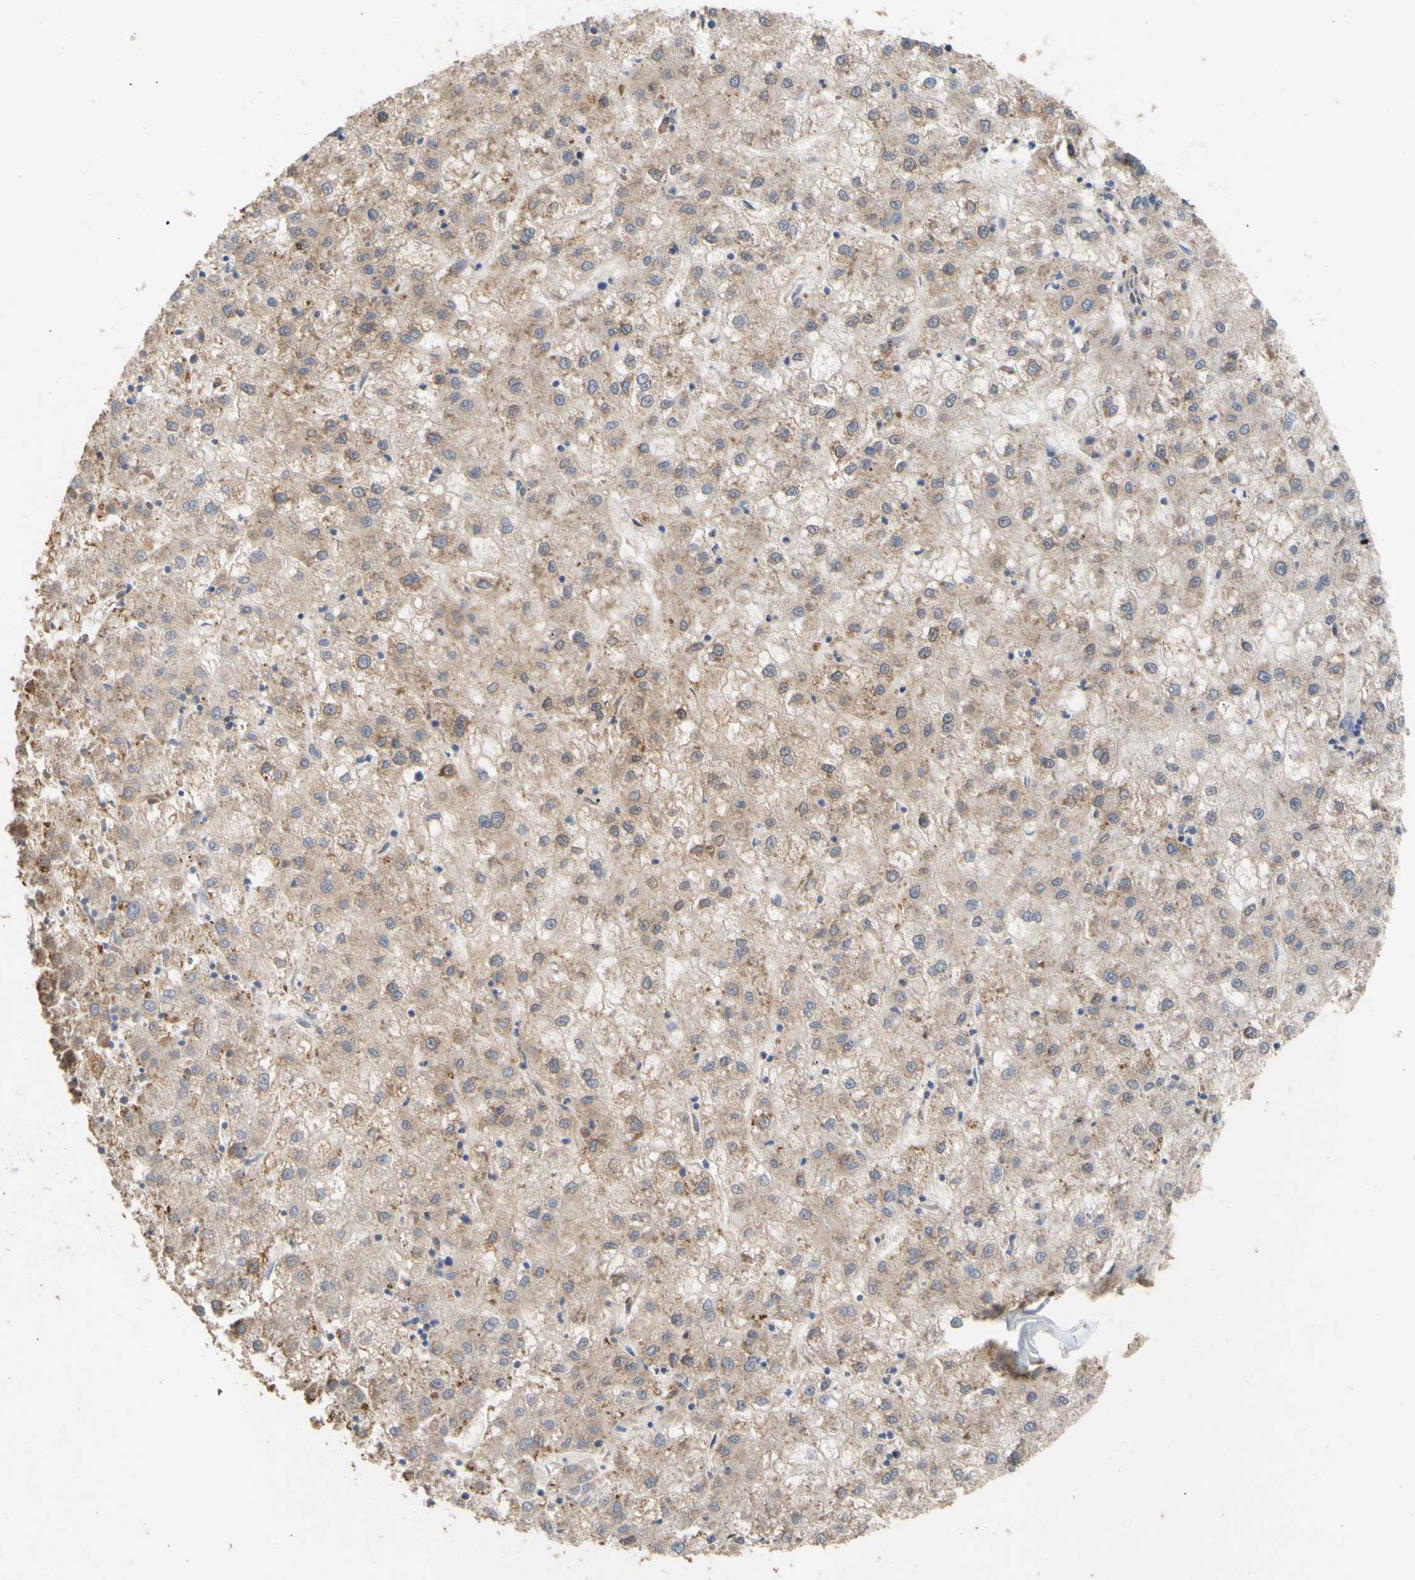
{"staining": {"intensity": "weak", "quantity": "25%-75%", "location": "cytoplasmic/membranous"}, "tissue": "liver cancer", "cell_type": "Tumor cells", "image_type": "cancer", "snomed": [{"axis": "morphology", "description": "Carcinoma, Hepatocellular, NOS"}, {"axis": "topography", "description": "Liver"}], "caption": "Protein expression analysis of human hepatocellular carcinoma (liver) reveals weak cytoplasmic/membranous positivity in about 25%-75% of tumor cells.", "gene": "EIF2S3", "patient": {"sex": "male", "age": 72}}